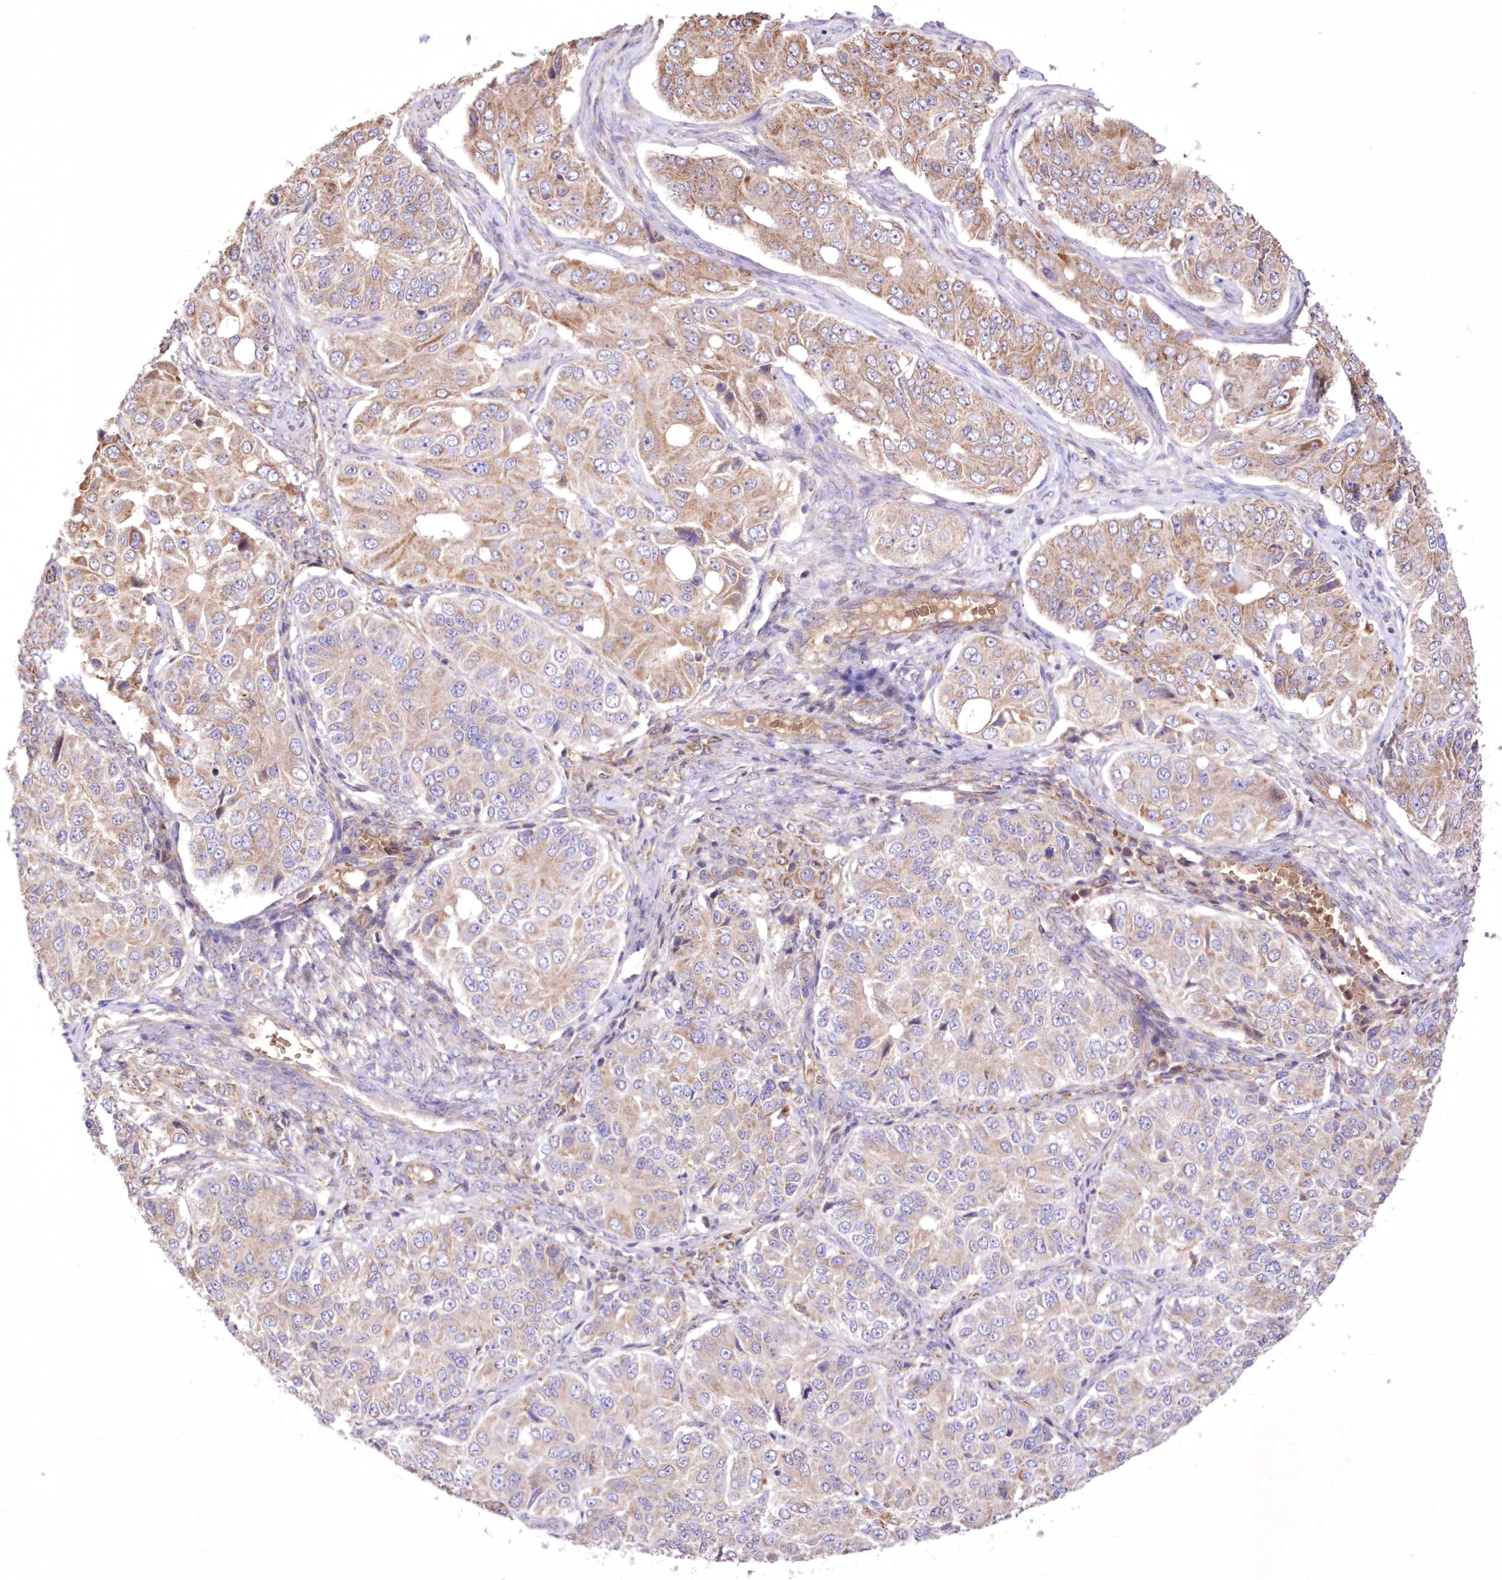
{"staining": {"intensity": "weak", "quantity": "25%-75%", "location": "cytoplasmic/membranous"}, "tissue": "ovarian cancer", "cell_type": "Tumor cells", "image_type": "cancer", "snomed": [{"axis": "morphology", "description": "Carcinoma, endometroid"}, {"axis": "topography", "description": "Ovary"}], "caption": "Endometroid carcinoma (ovarian) tissue reveals weak cytoplasmic/membranous expression in about 25%-75% of tumor cells, visualized by immunohistochemistry. (Stains: DAB in brown, nuclei in blue, Microscopy: brightfield microscopy at high magnification).", "gene": "FCHO2", "patient": {"sex": "female", "age": 51}}